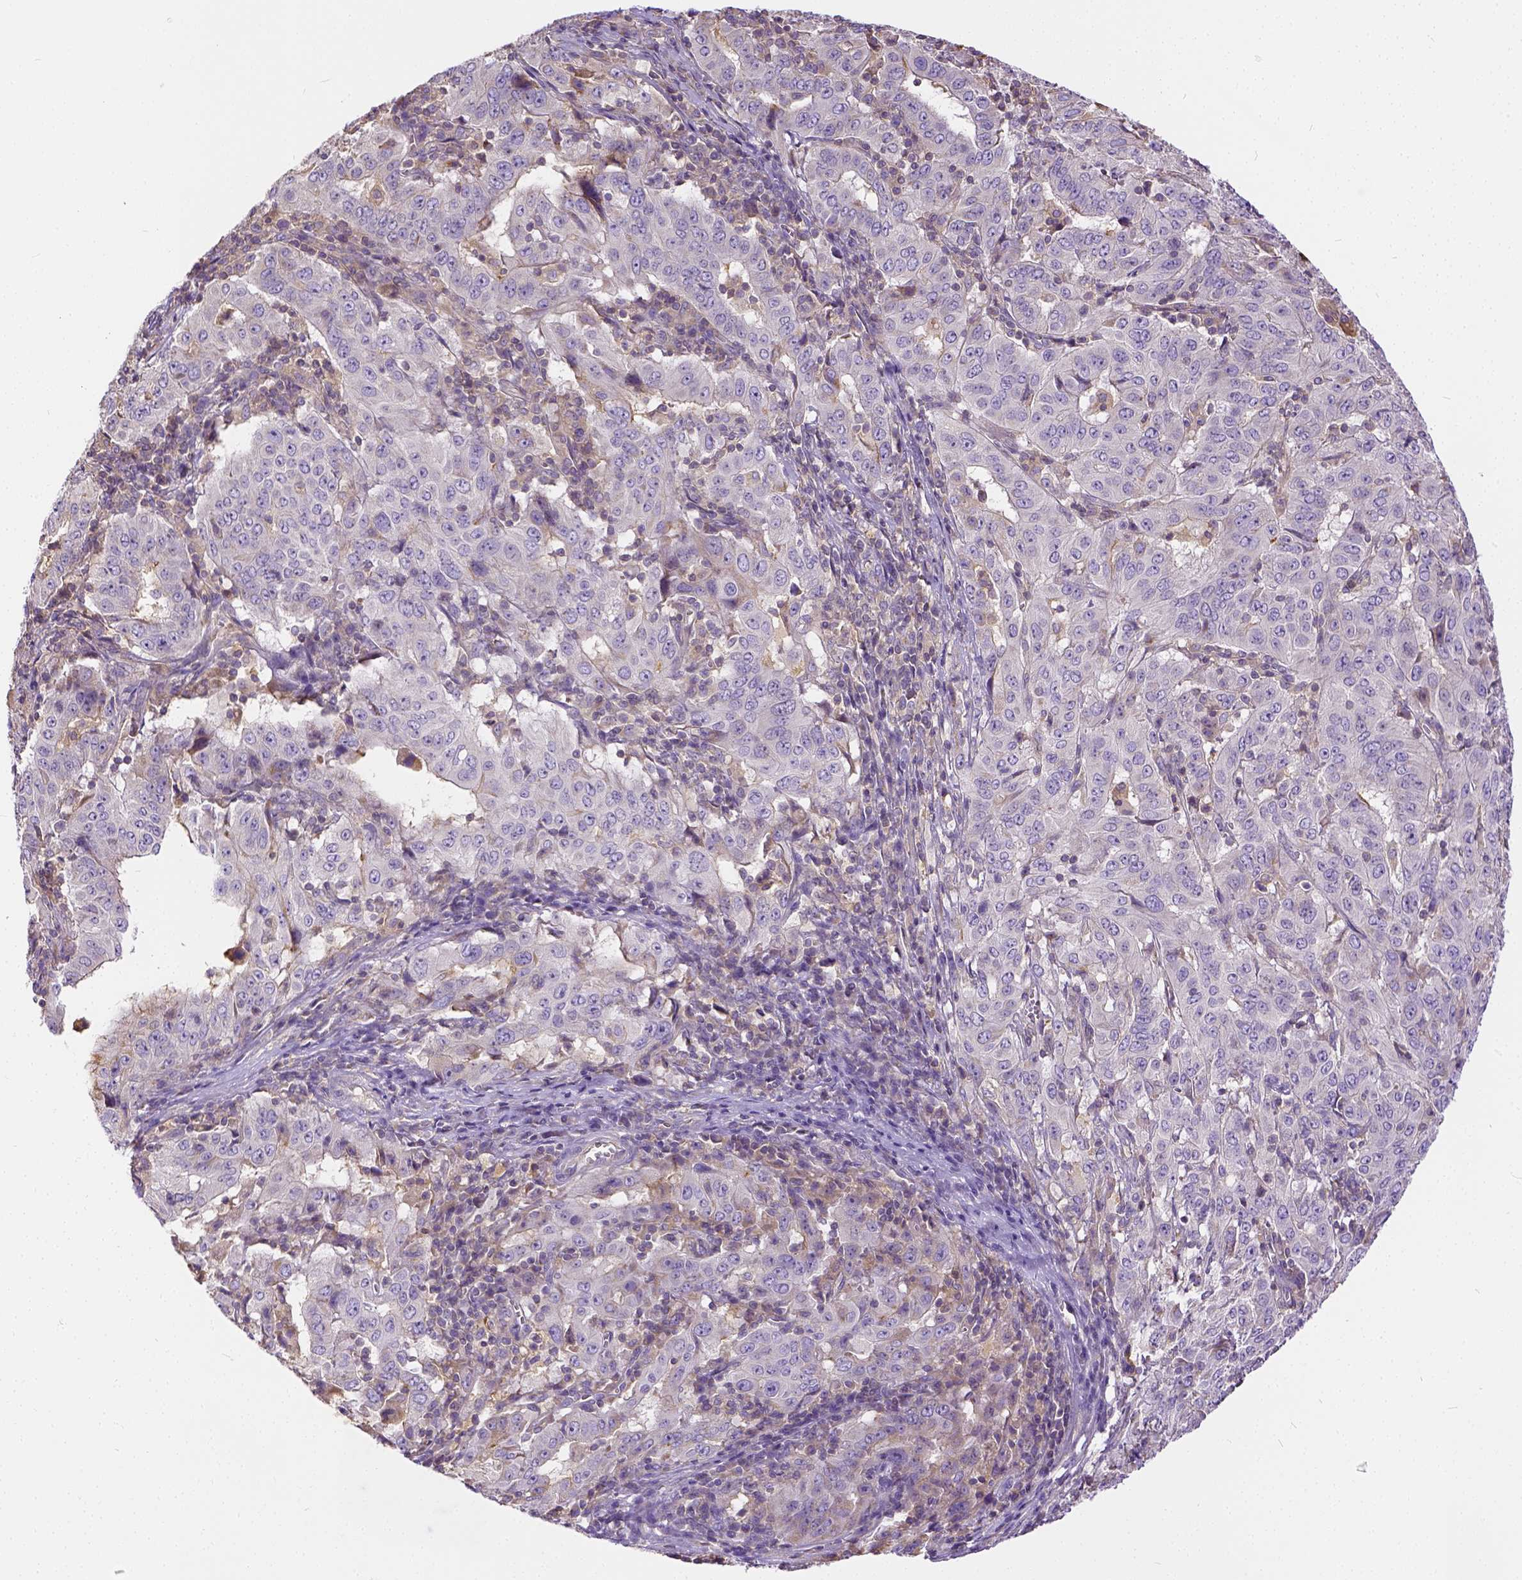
{"staining": {"intensity": "negative", "quantity": "none", "location": "none"}, "tissue": "pancreatic cancer", "cell_type": "Tumor cells", "image_type": "cancer", "snomed": [{"axis": "morphology", "description": "Adenocarcinoma, NOS"}, {"axis": "topography", "description": "Pancreas"}], "caption": "Pancreatic cancer was stained to show a protein in brown. There is no significant positivity in tumor cells.", "gene": "CADM4", "patient": {"sex": "male", "age": 63}}